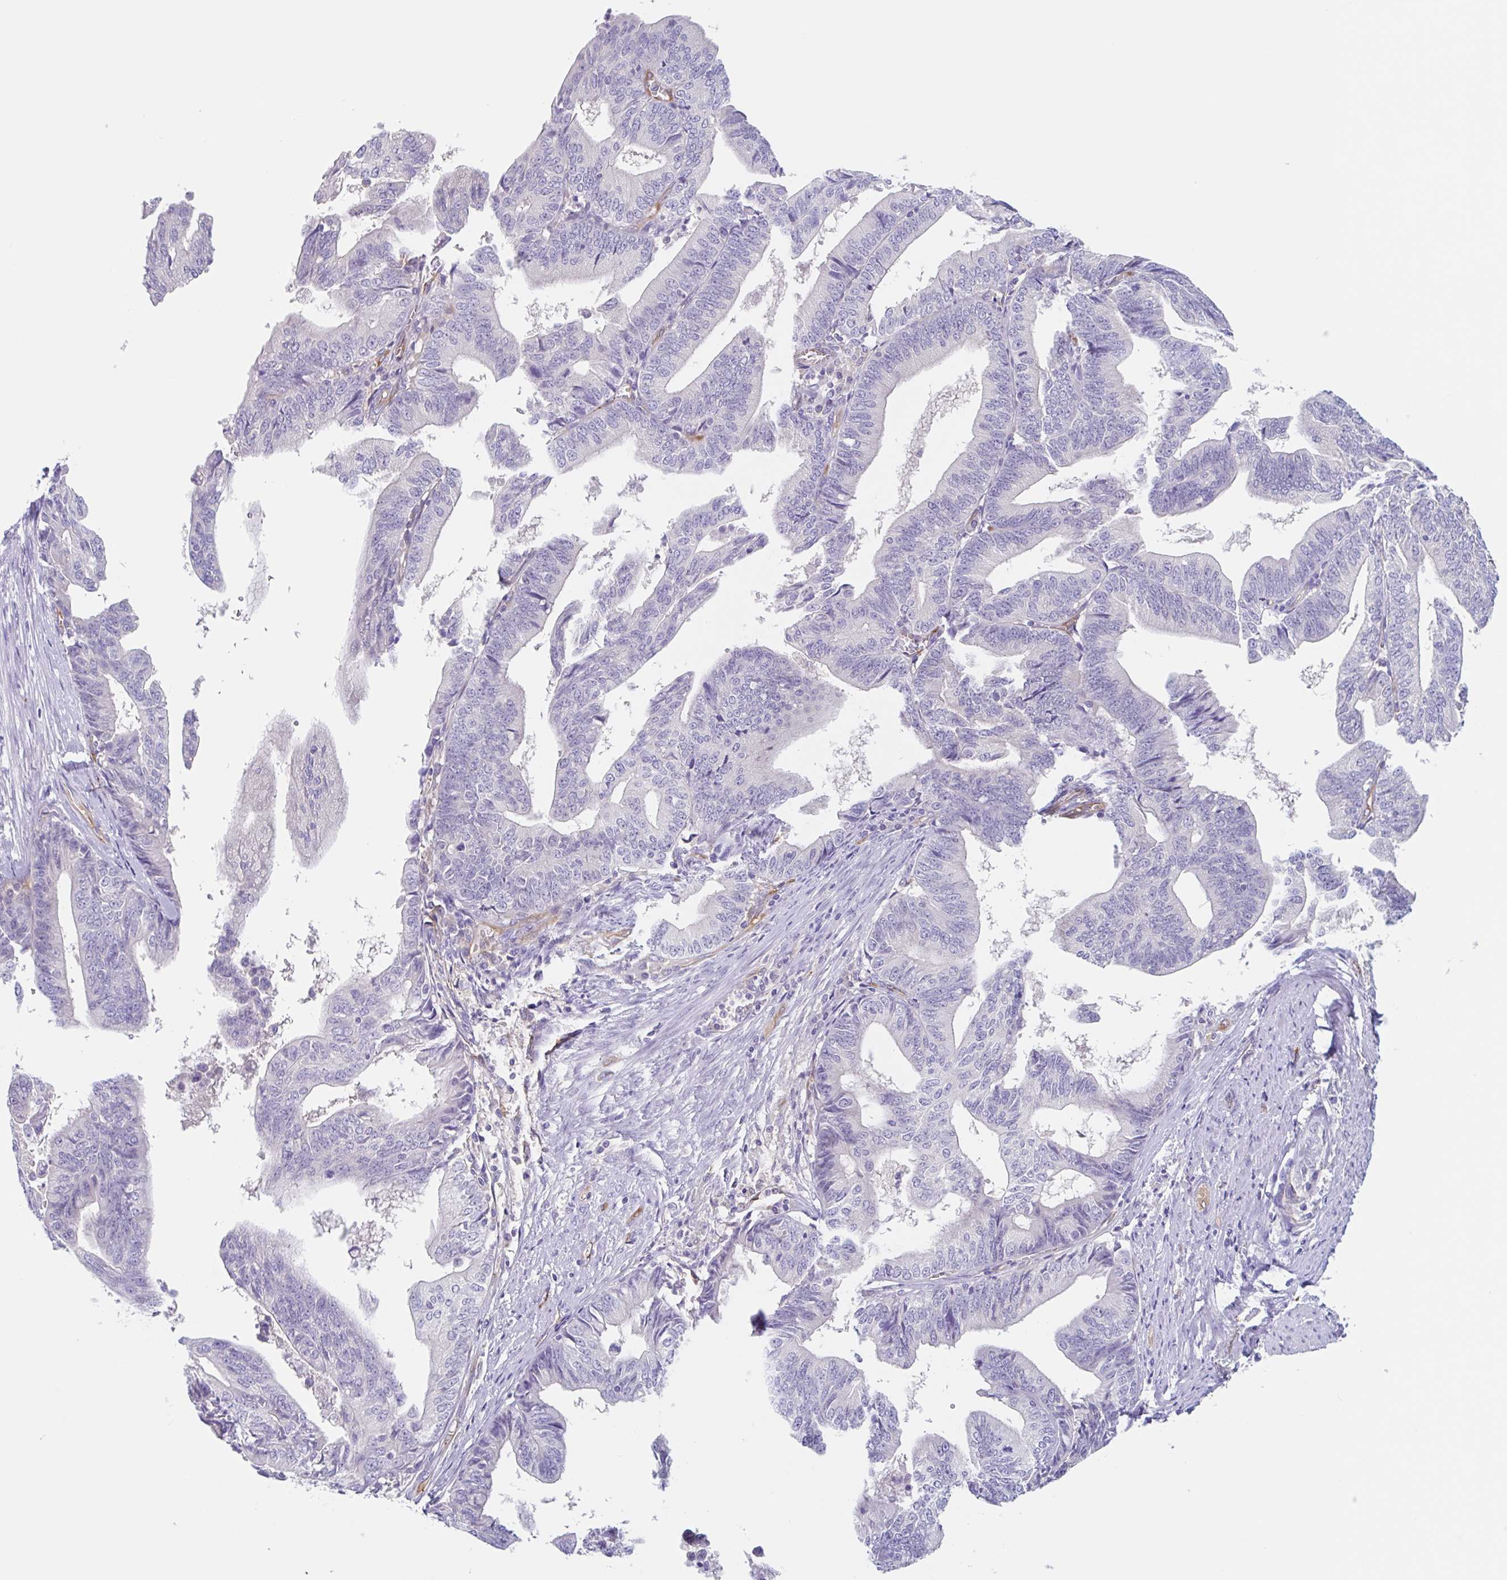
{"staining": {"intensity": "negative", "quantity": "none", "location": "none"}, "tissue": "endometrial cancer", "cell_type": "Tumor cells", "image_type": "cancer", "snomed": [{"axis": "morphology", "description": "Adenocarcinoma, NOS"}, {"axis": "topography", "description": "Endometrium"}], "caption": "Protein analysis of endometrial cancer shows no significant expression in tumor cells.", "gene": "EHD4", "patient": {"sex": "female", "age": 65}}